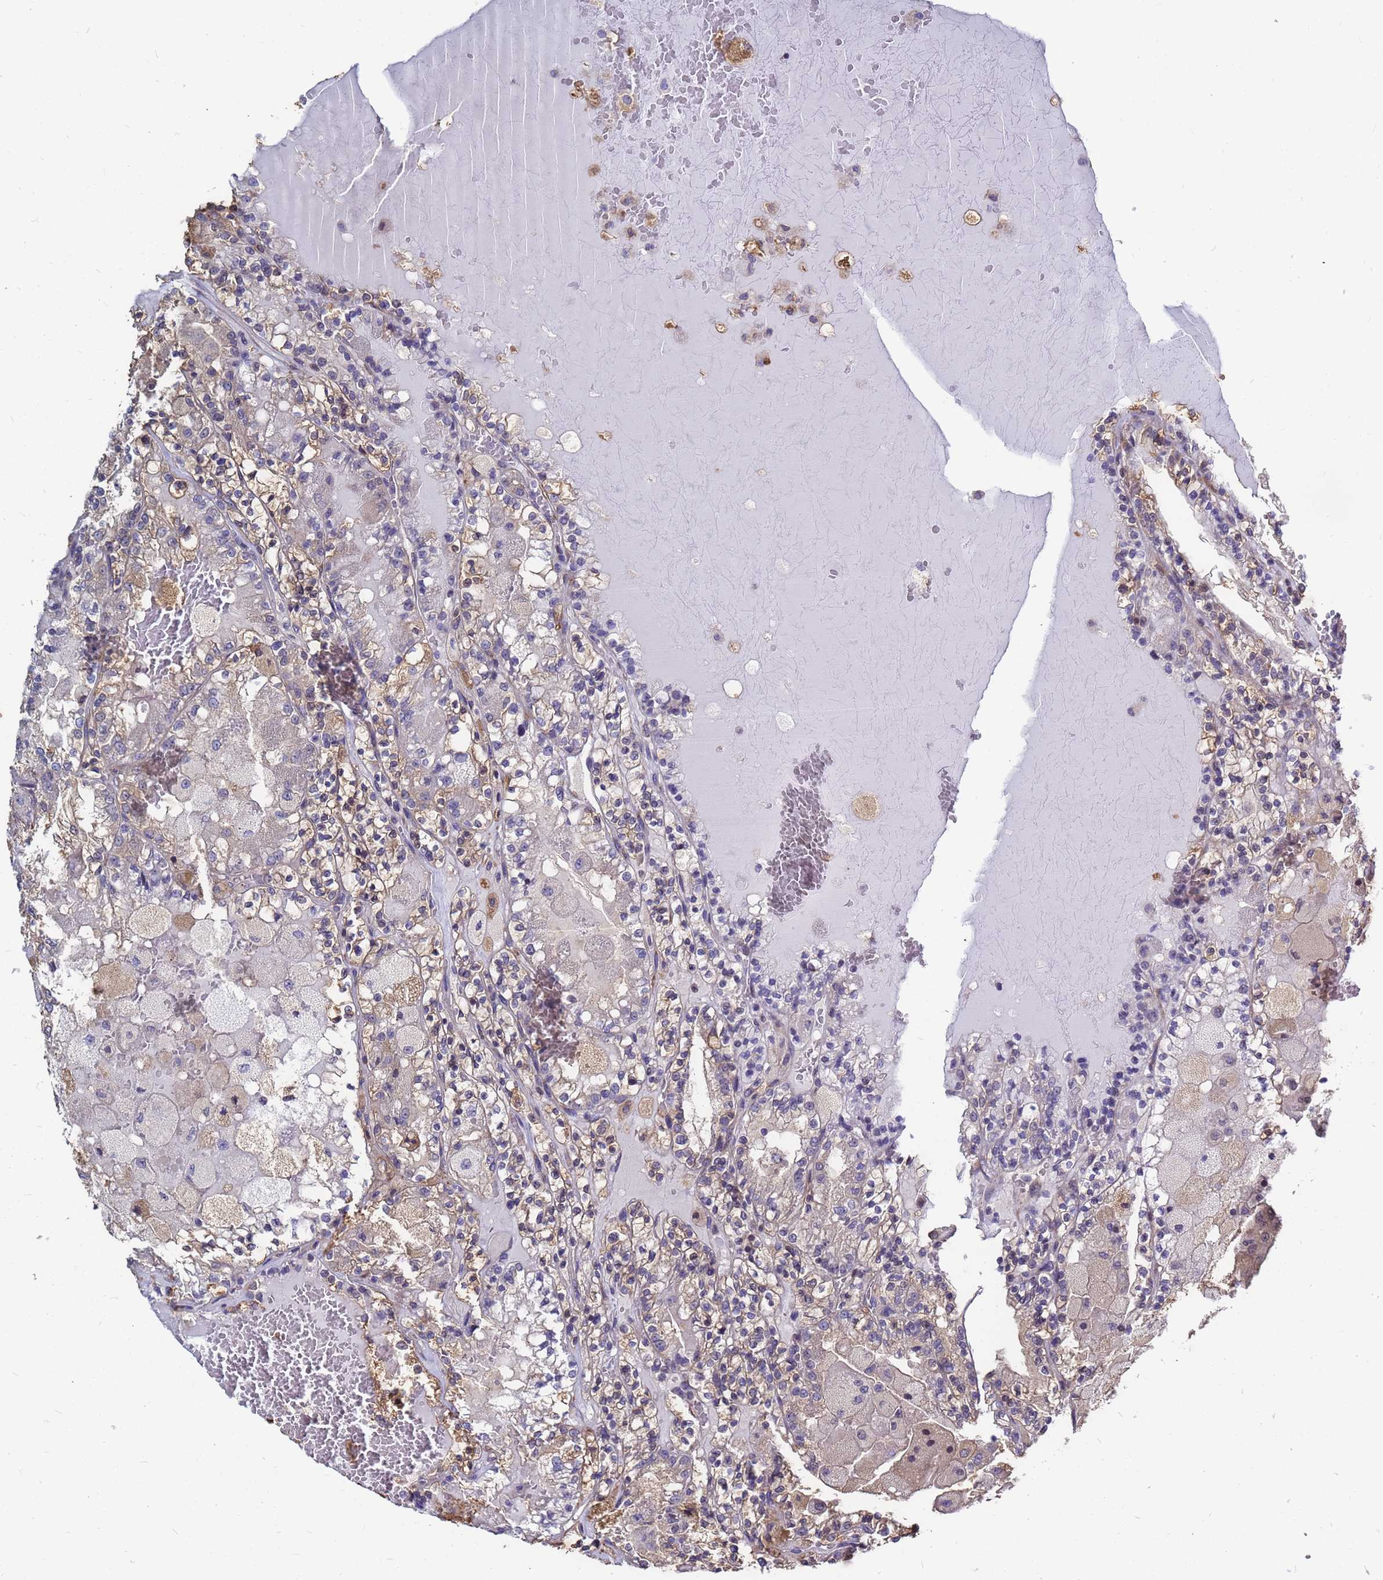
{"staining": {"intensity": "weak", "quantity": "25%-75%", "location": "cytoplasmic/membranous"}, "tissue": "renal cancer", "cell_type": "Tumor cells", "image_type": "cancer", "snomed": [{"axis": "morphology", "description": "Adenocarcinoma, NOS"}, {"axis": "topography", "description": "Kidney"}], "caption": "Weak cytoplasmic/membranous protein positivity is appreciated in approximately 25%-75% of tumor cells in renal cancer. Nuclei are stained in blue.", "gene": "MOB2", "patient": {"sex": "female", "age": 56}}